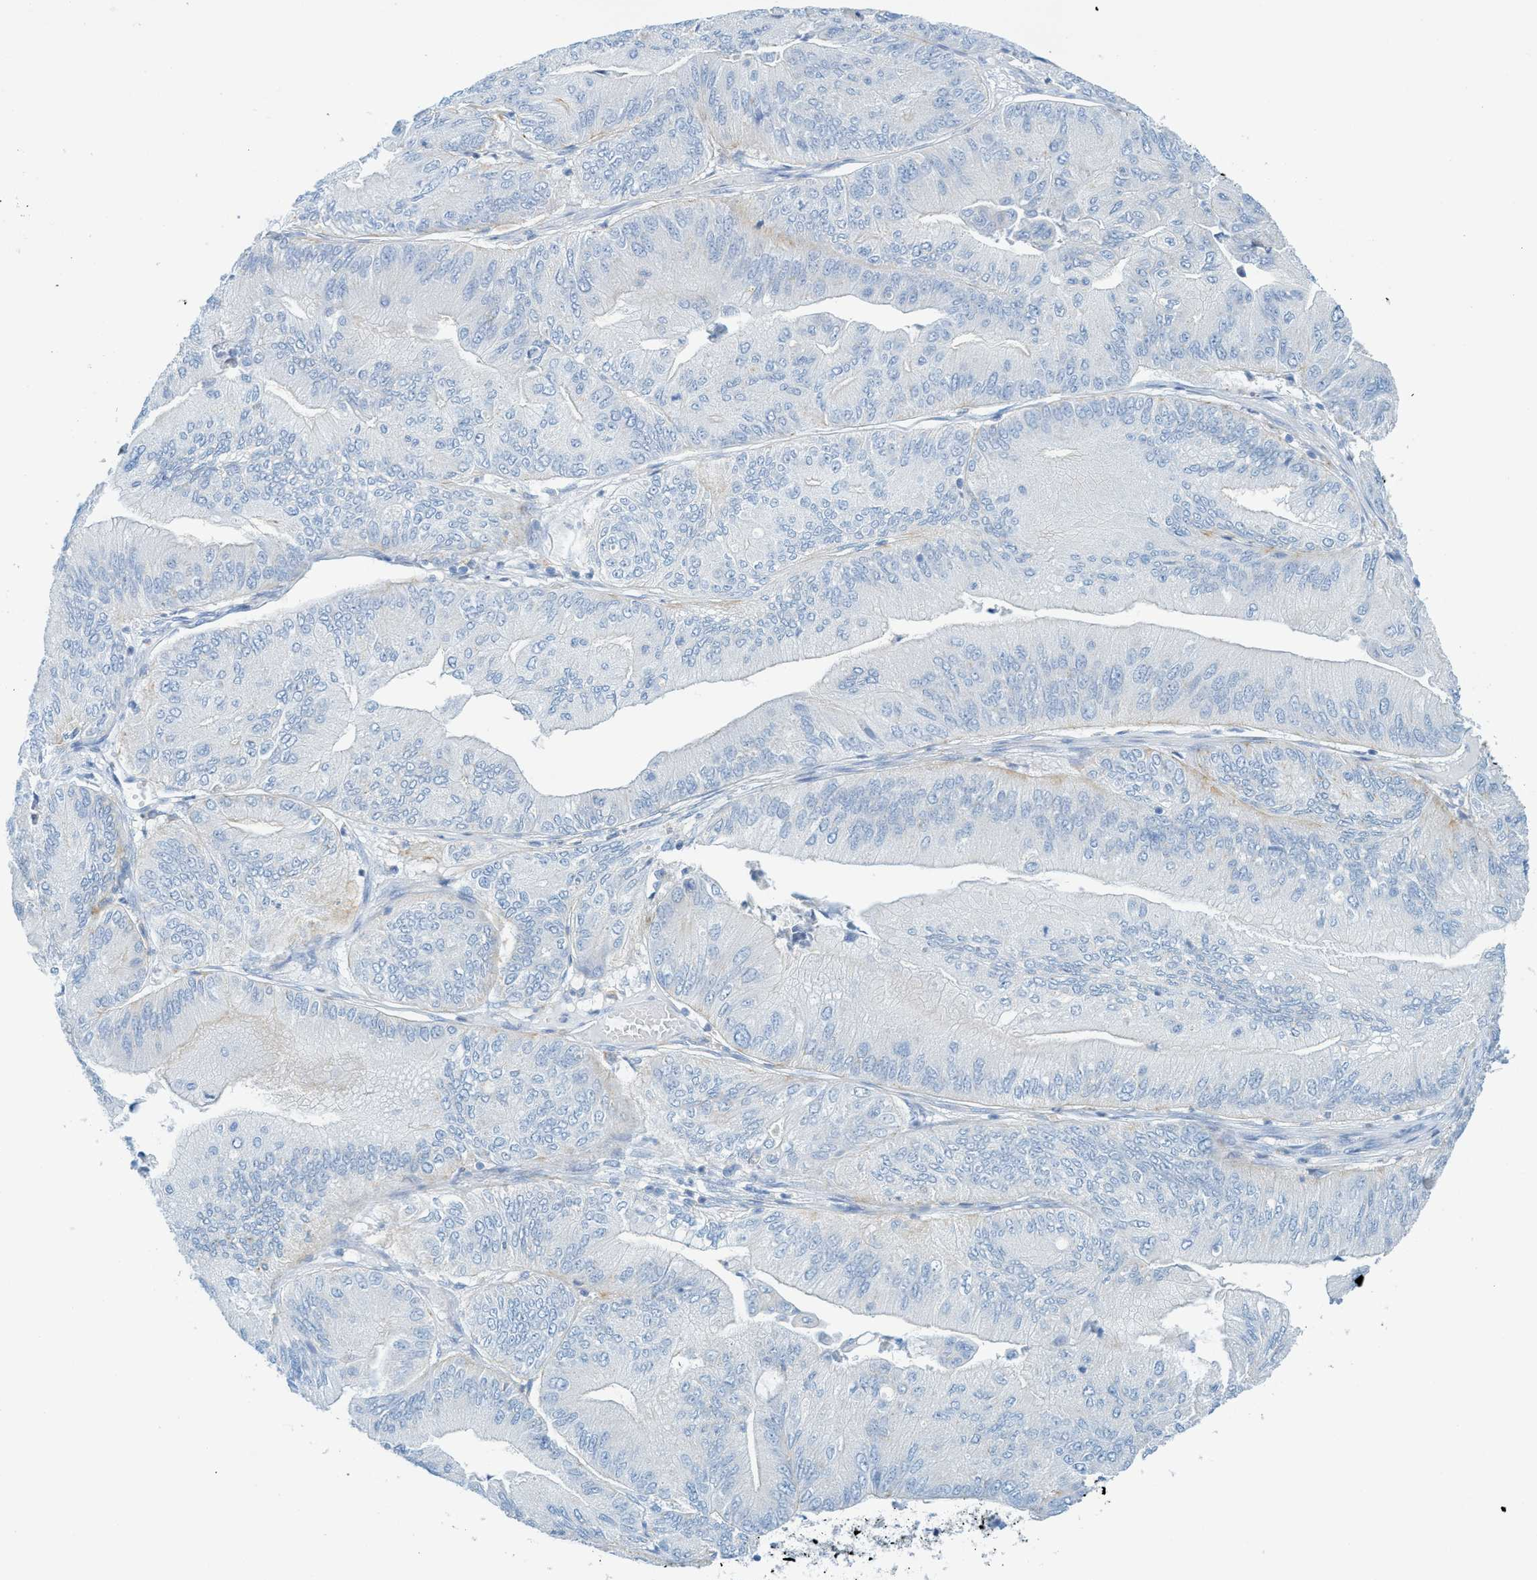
{"staining": {"intensity": "negative", "quantity": "none", "location": "none"}, "tissue": "ovarian cancer", "cell_type": "Tumor cells", "image_type": "cancer", "snomed": [{"axis": "morphology", "description": "Cystadenocarcinoma, mucinous, NOS"}, {"axis": "topography", "description": "Ovary"}], "caption": "An IHC image of mucinous cystadenocarcinoma (ovarian) is shown. There is no staining in tumor cells of mucinous cystadenocarcinoma (ovarian). (DAB (3,3'-diaminobenzidine) immunohistochemistry visualized using brightfield microscopy, high magnification).", "gene": "C21orf62", "patient": {"sex": "female", "age": 61}}